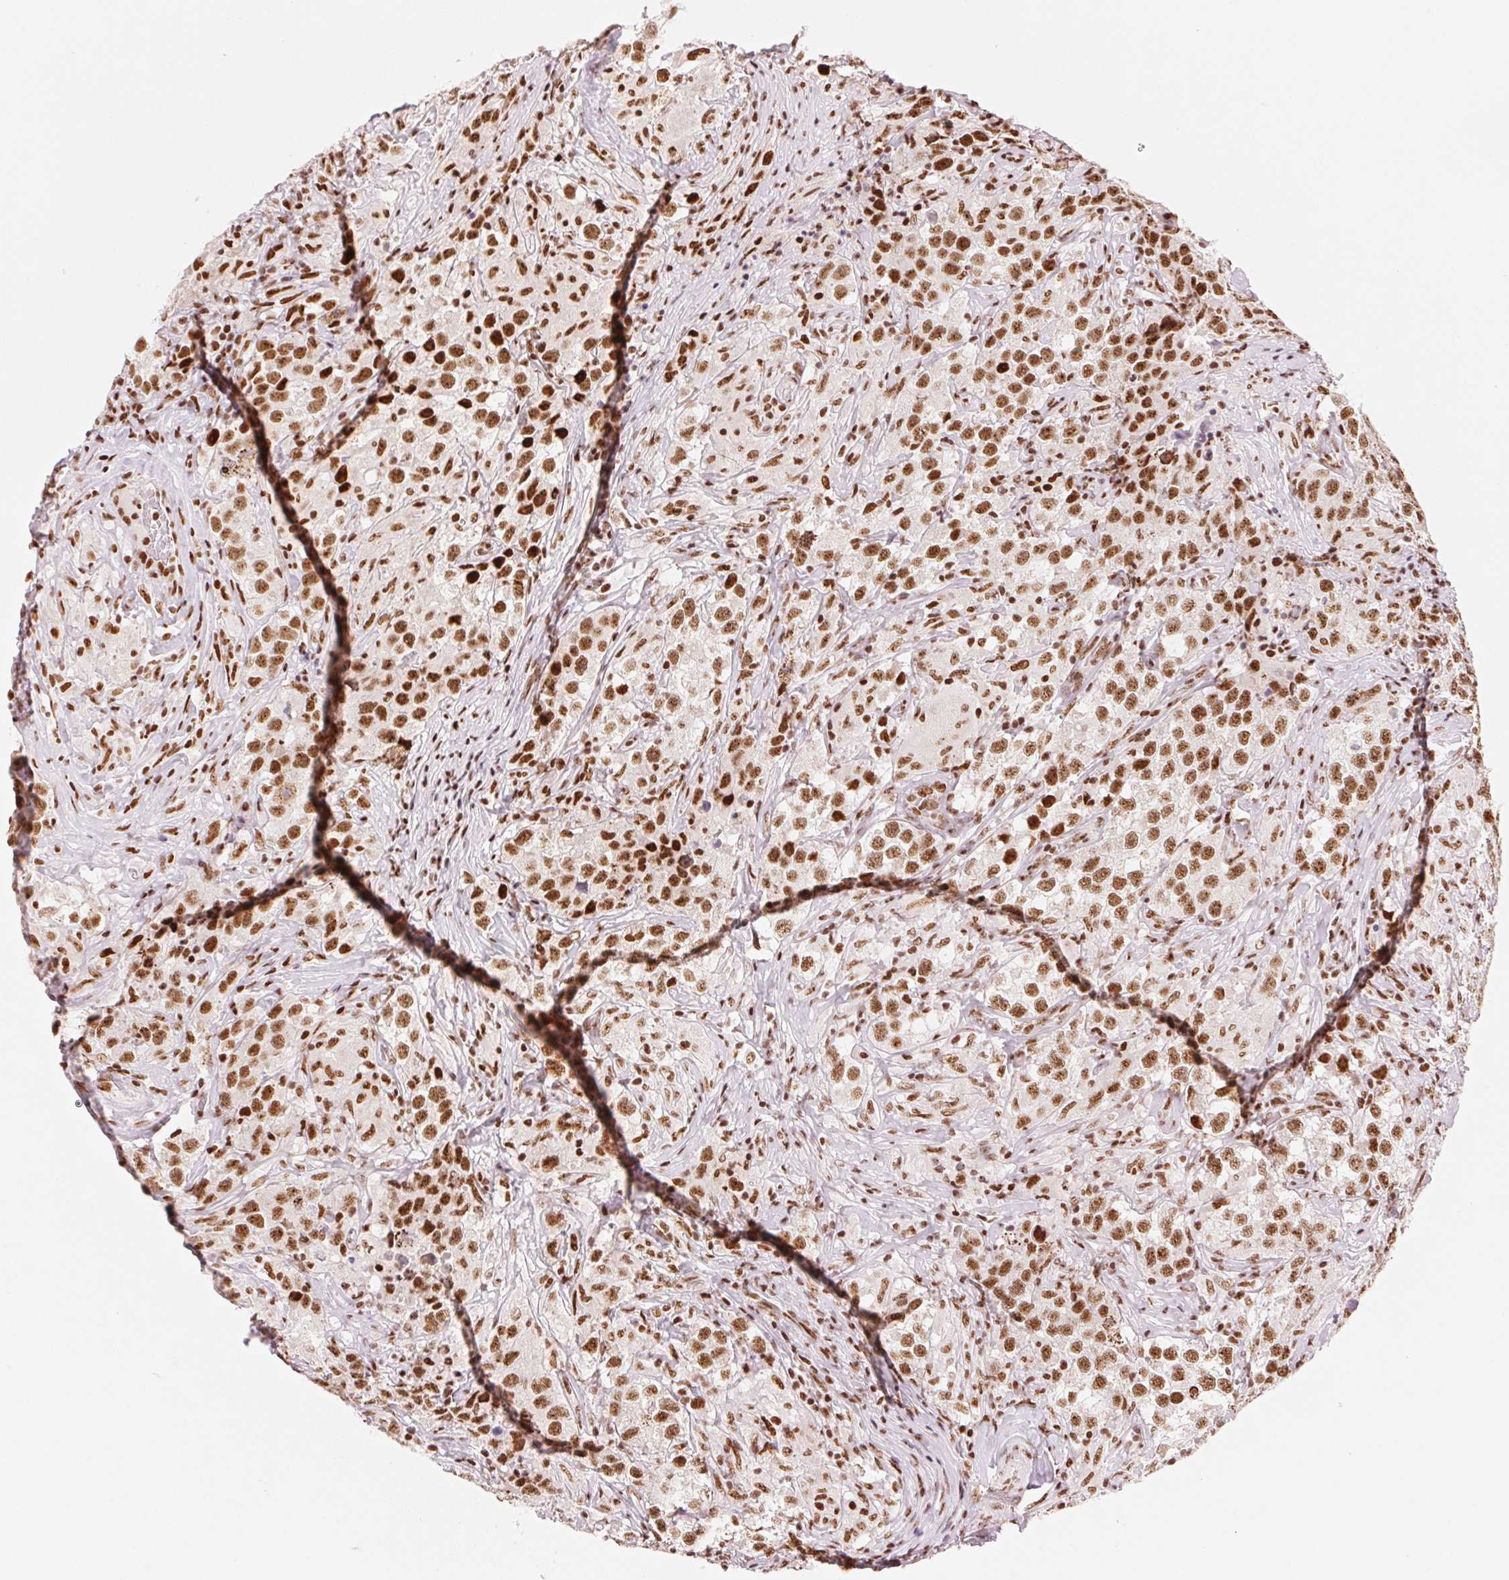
{"staining": {"intensity": "strong", "quantity": ">75%", "location": "nuclear"}, "tissue": "testis cancer", "cell_type": "Tumor cells", "image_type": "cancer", "snomed": [{"axis": "morphology", "description": "Seminoma, NOS"}, {"axis": "topography", "description": "Testis"}], "caption": "Brown immunohistochemical staining in human testis cancer exhibits strong nuclear expression in approximately >75% of tumor cells.", "gene": "NXF1", "patient": {"sex": "male", "age": 46}}